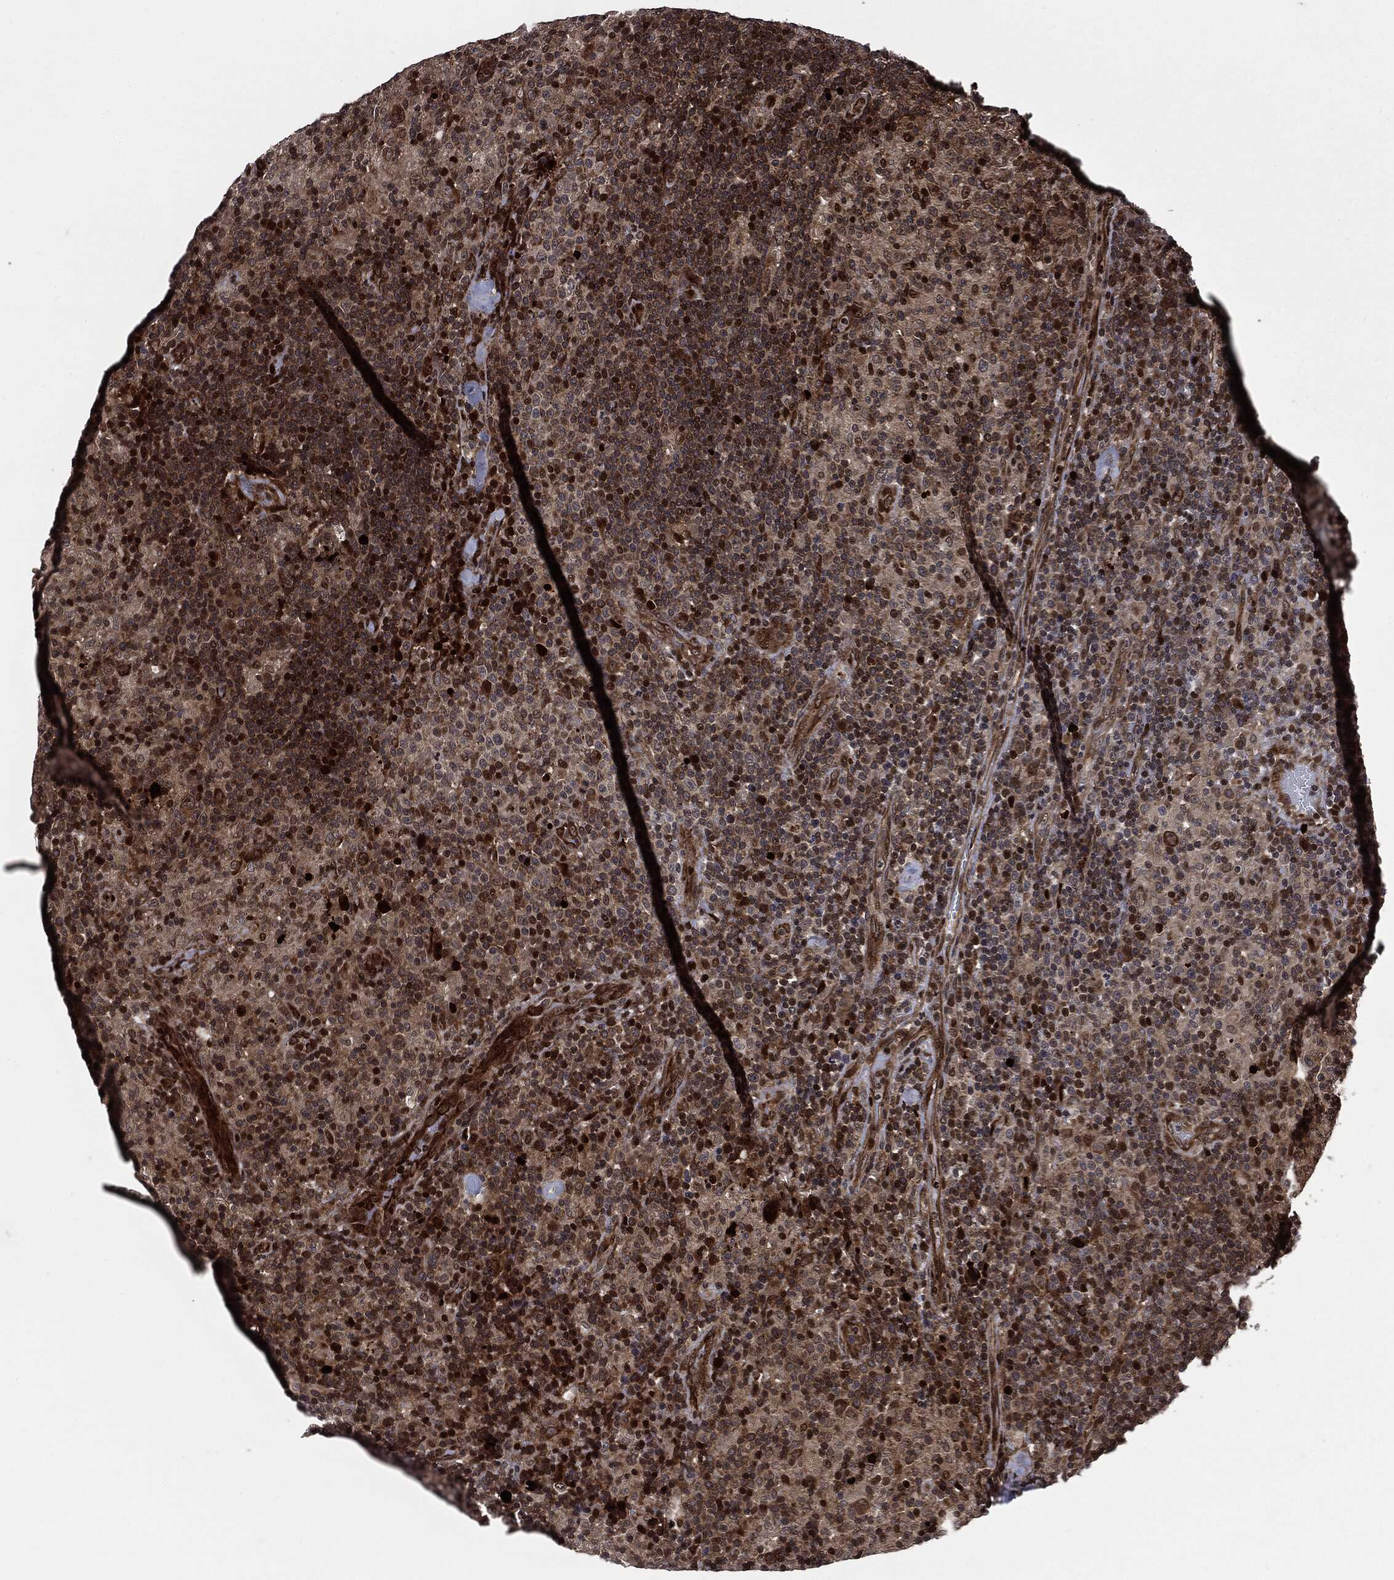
{"staining": {"intensity": "moderate", "quantity": ">75%", "location": "cytoplasmic/membranous"}, "tissue": "lymphoma", "cell_type": "Tumor cells", "image_type": "cancer", "snomed": [{"axis": "morphology", "description": "Hodgkin's disease, NOS"}, {"axis": "topography", "description": "Lymph node"}], "caption": "The photomicrograph displays staining of lymphoma, revealing moderate cytoplasmic/membranous protein staining (brown color) within tumor cells.", "gene": "SMAD4", "patient": {"sex": "male", "age": 70}}